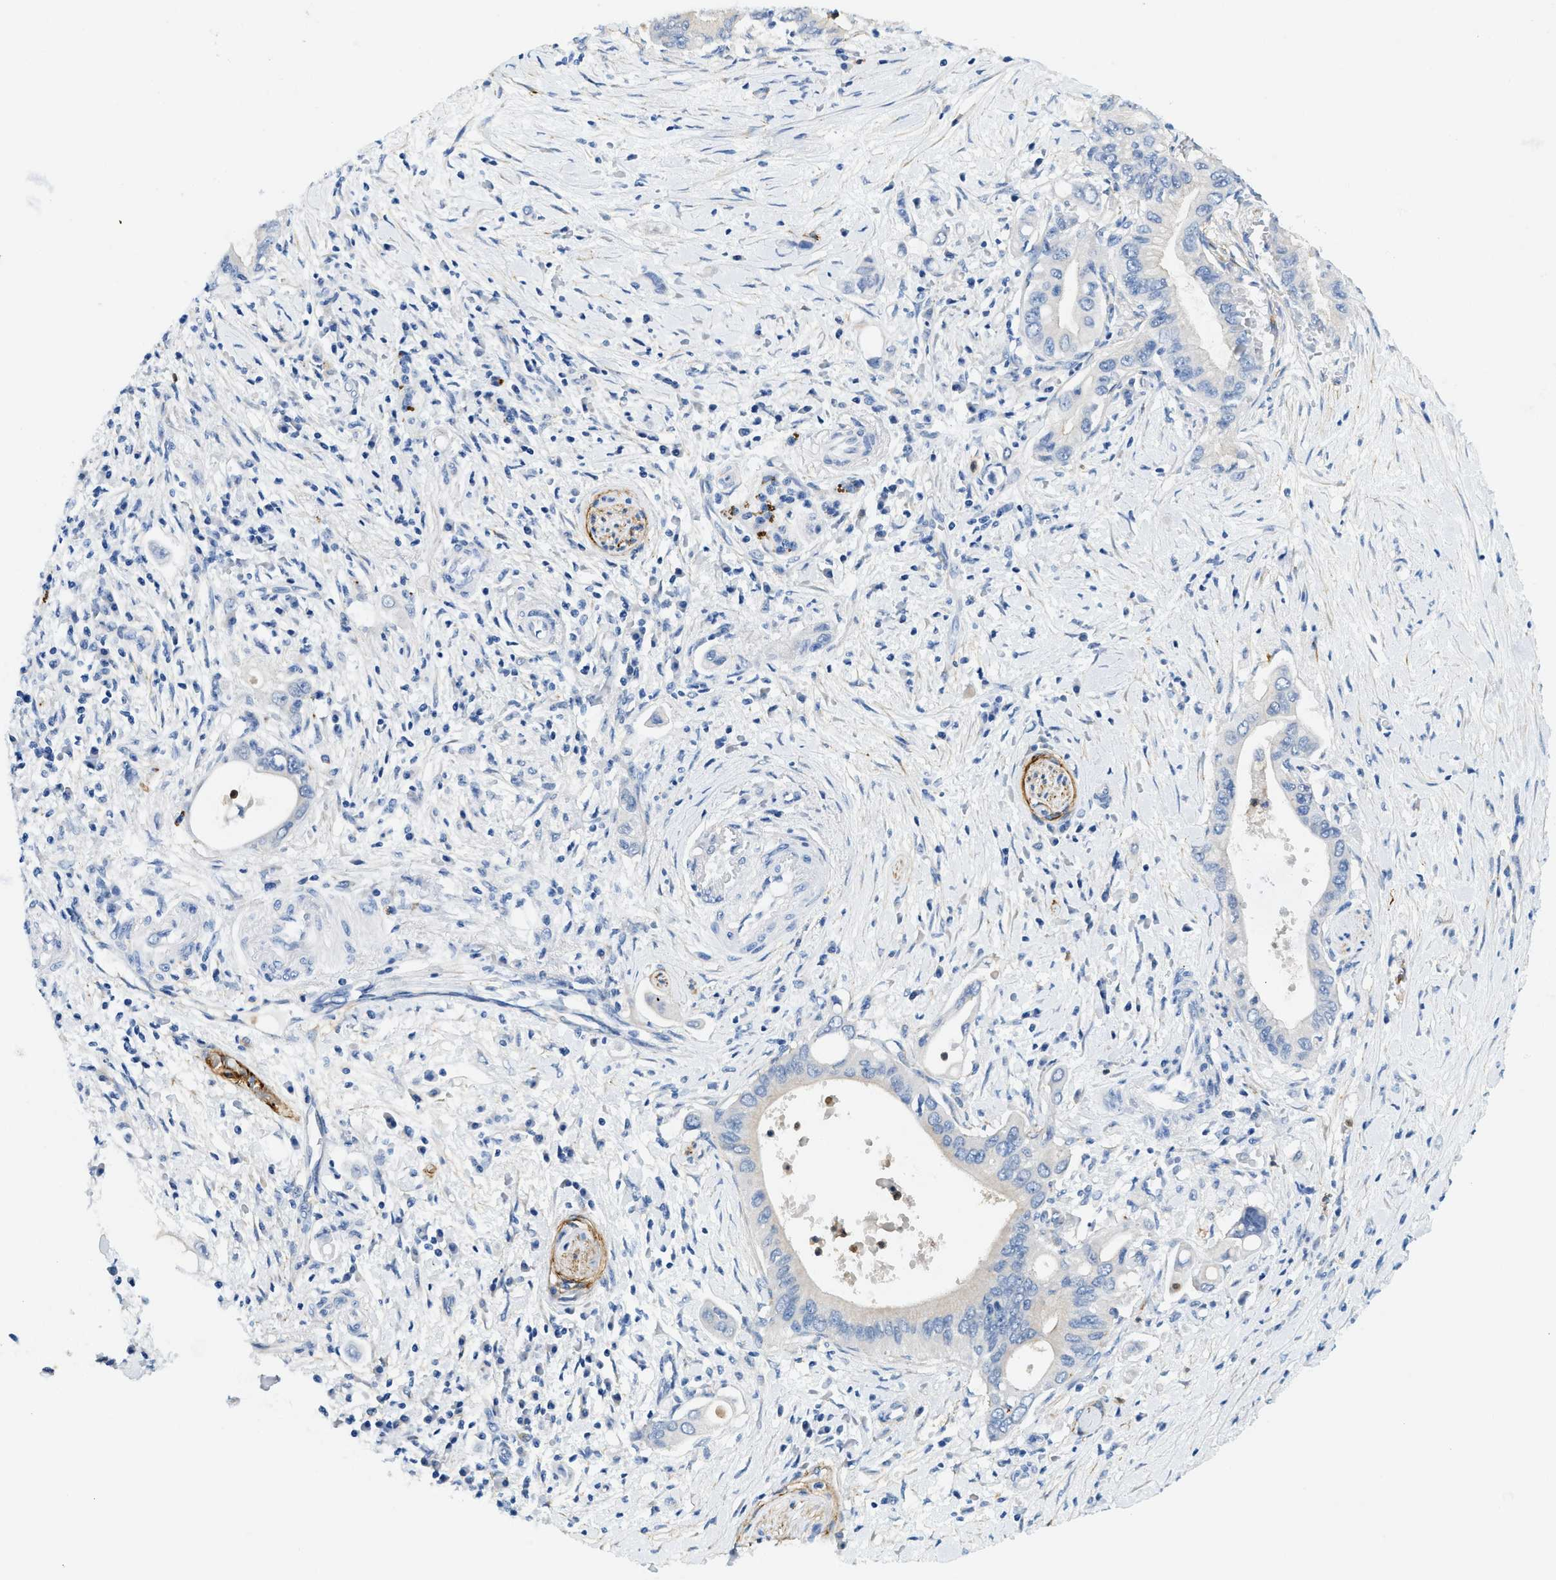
{"staining": {"intensity": "negative", "quantity": "none", "location": "none"}, "tissue": "pancreatic cancer", "cell_type": "Tumor cells", "image_type": "cancer", "snomed": [{"axis": "morphology", "description": "Adenocarcinoma, NOS"}, {"axis": "topography", "description": "Pancreas"}], "caption": "This is an IHC image of human pancreatic cancer. There is no staining in tumor cells.", "gene": "ZDHHC13", "patient": {"sex": "female", "age": 73}}